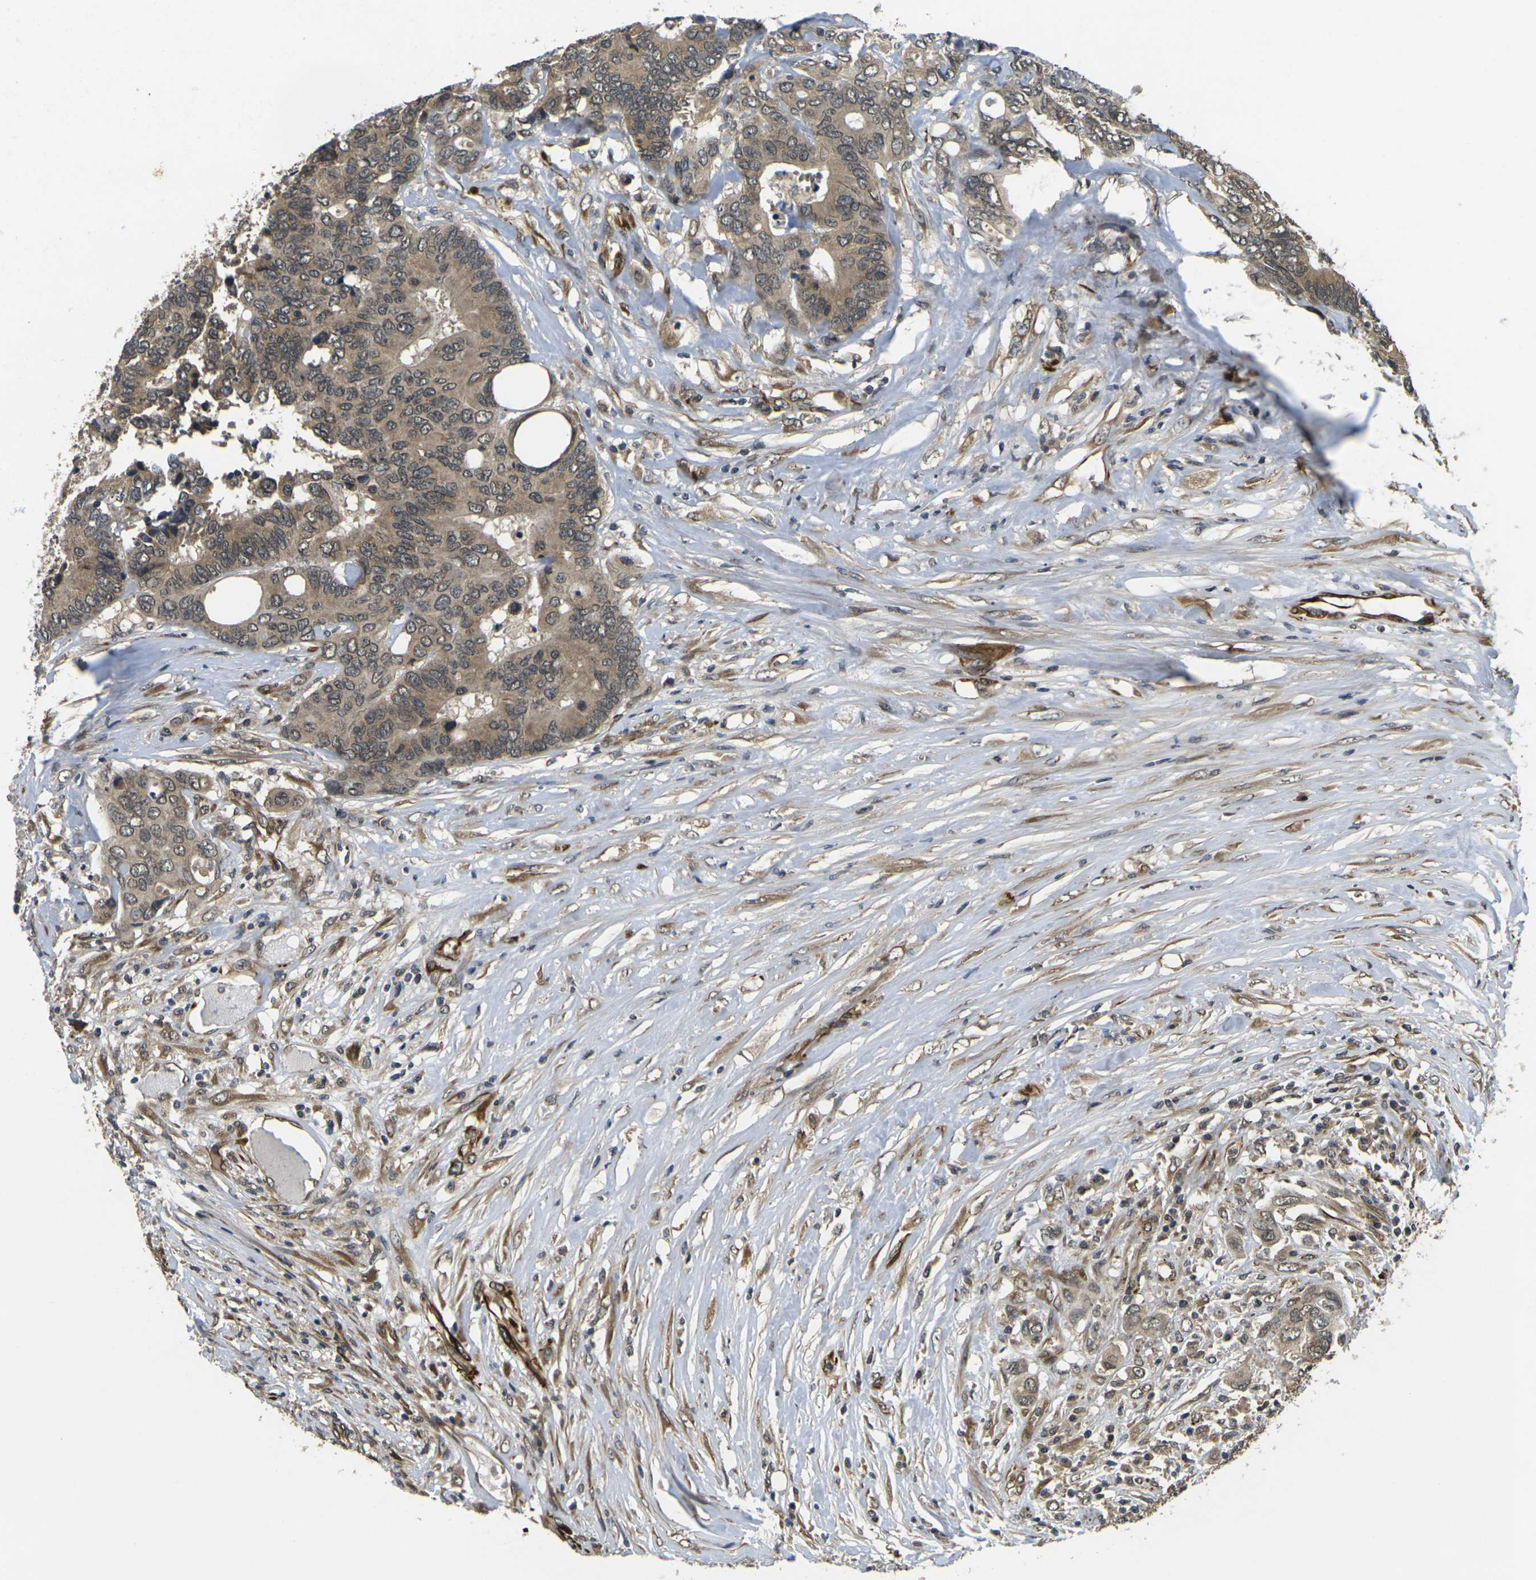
{"staining": {"intensity": "moderate", "quantity": ">75%", "location": "cytoplasmic/membranous"}, "tissue": "colorectal cancer", "cell_type": "Tumor cells", "image_type": "cancer", "snomed": [{"axis": "morphology", "description": "Adenocarcinoma, NOS"}, {"axis": "topography", "description": "Rectum"}], "caption": "Human colorectal cancer (adenocarcinoma) stained with a protein marker shows moderate staining in tumor cells.", "gene": "FUT11", "patient": {"sex": "male", "age": 55}}